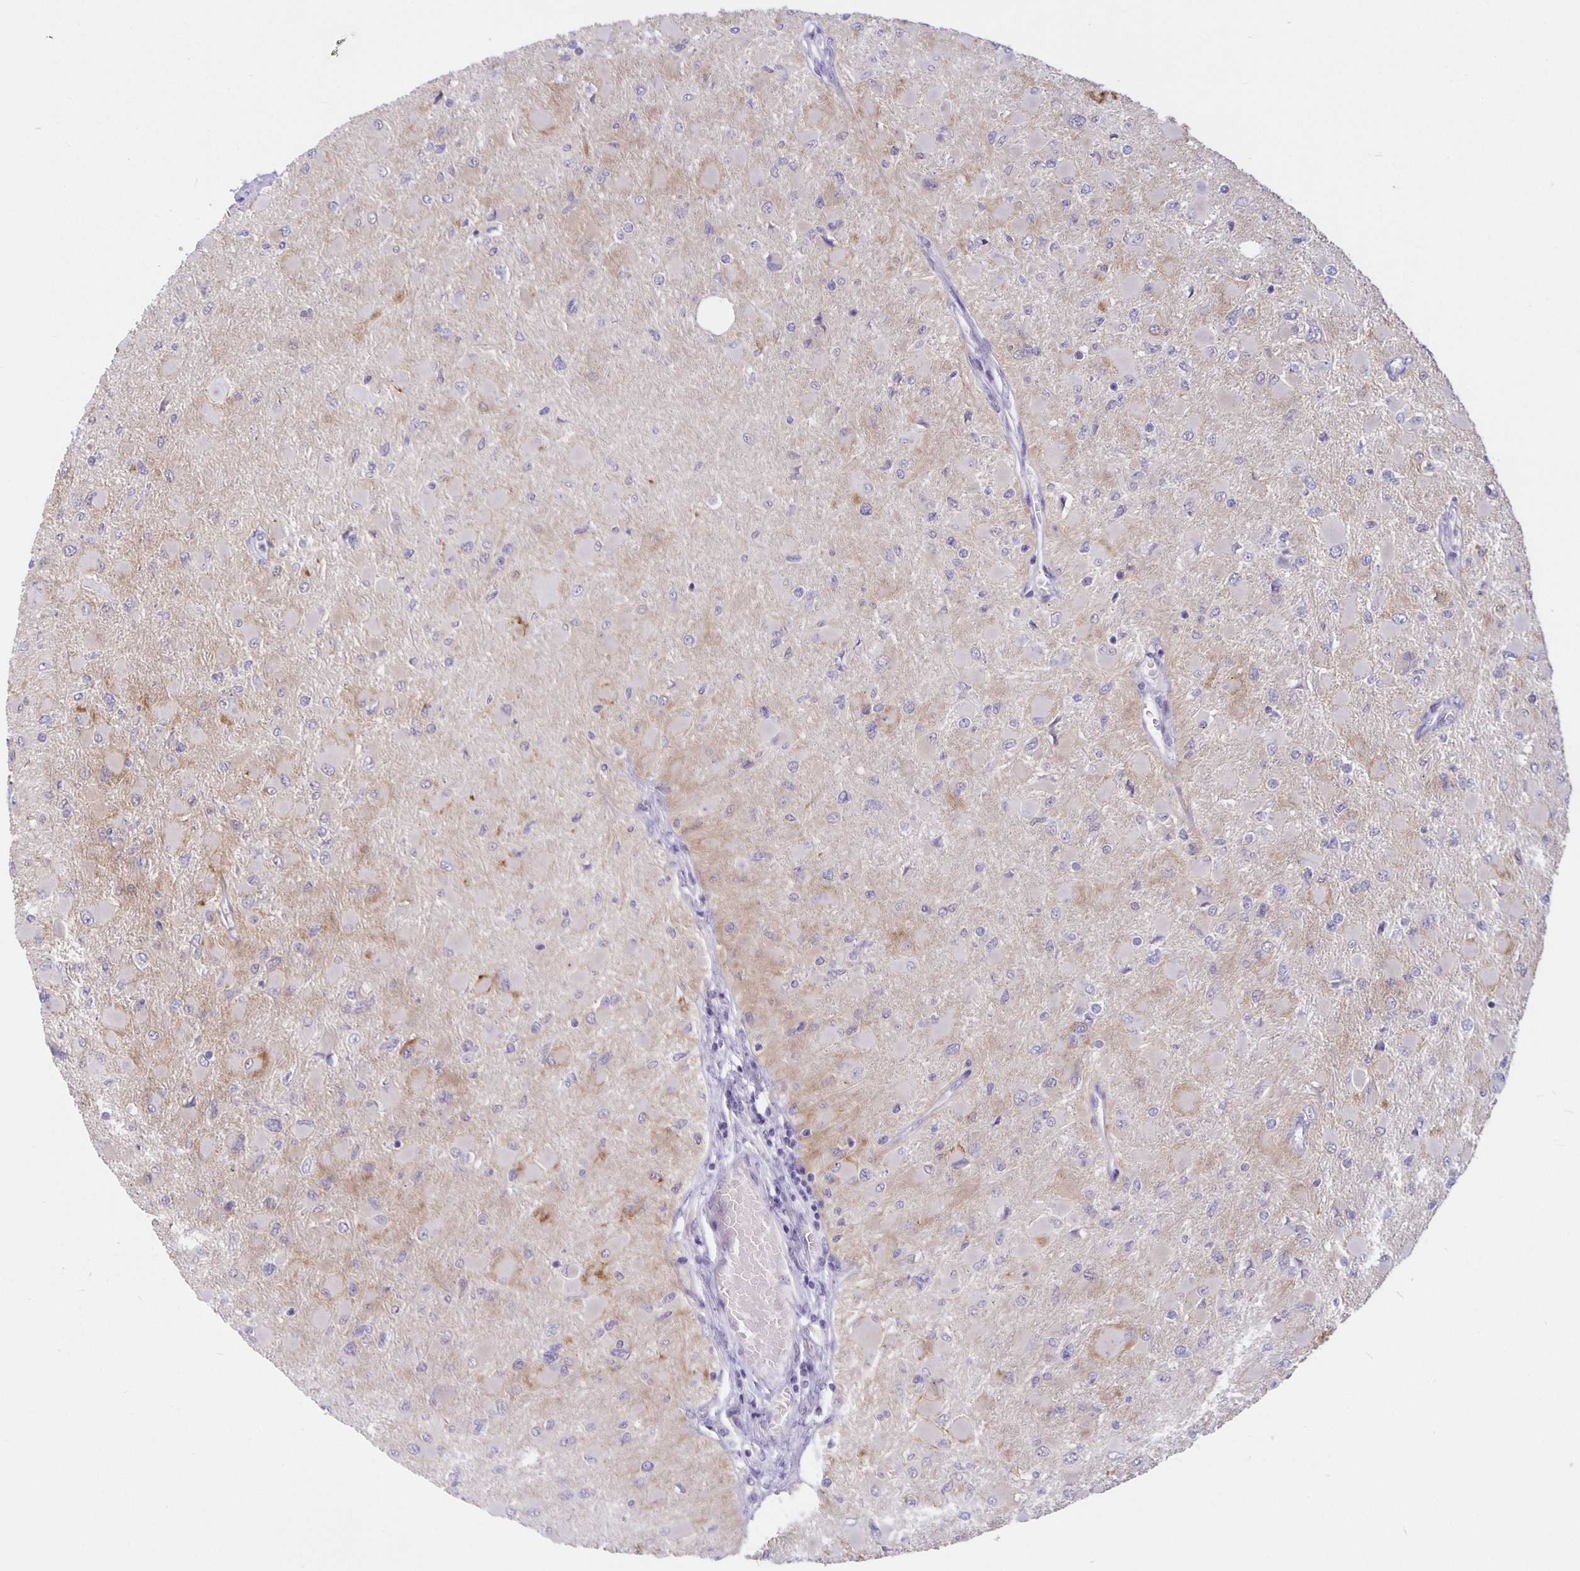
{"staining": {"intensity": "negative", "quantity": "none", "location": "none"}, "tissue": "glioma", "cell_type": "Tumor cells", "image_type": "cancer", "snomed": [{"axis": "morphology", "description": "Glioma, malignant, High grade"}, {"axis": "topography", "description": "Cerebral cortex"}], "caption": "Glioma was stained to show a protein in brown. There is no significant staining in tumor cells.", "gene": "ARVCF", "patient": {"sex": "female", "age": 36}}